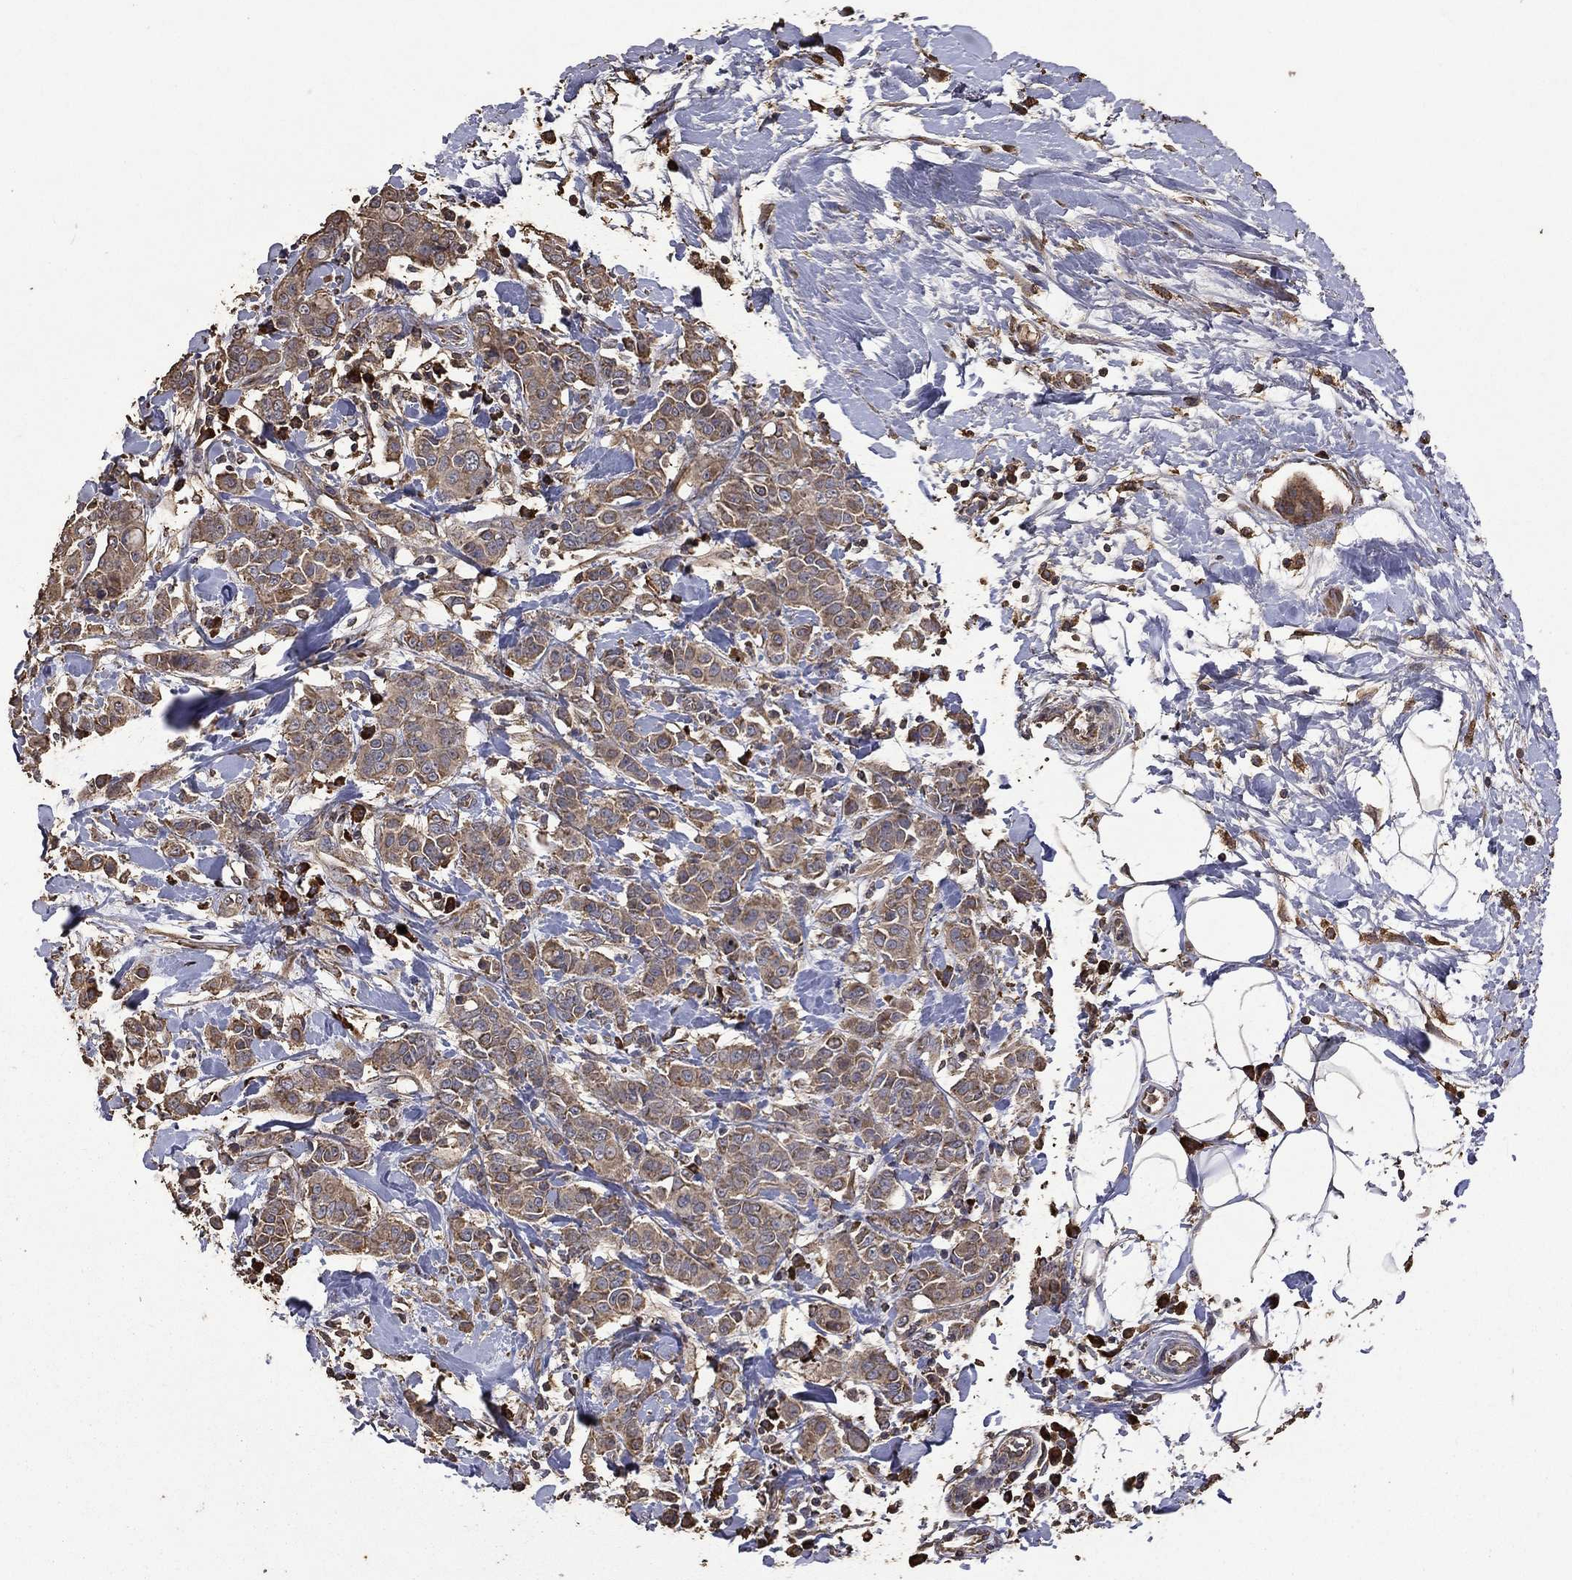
{"staining": {"intensity": "moderate", "quantity": ">75%", "location": "cytoplasmic/membranous"}, "tissue": "breast cancer", "cell_type": "Tumor cells", "image_type": "cancer", "snomed": [{"axis": "morphology", "description": "Duct carcinoma"}, {"axis": "topography", "description": "Breast"}], "caption": "Breast cancer stained with immunohistochemistry exhibits moderate cytoplasmic/membranous positivity in approximately >75% of tumor cells. Nuclei are stained in blue.", "gene": "METTL27", "patient": {"sex": "female", "age": 27}}